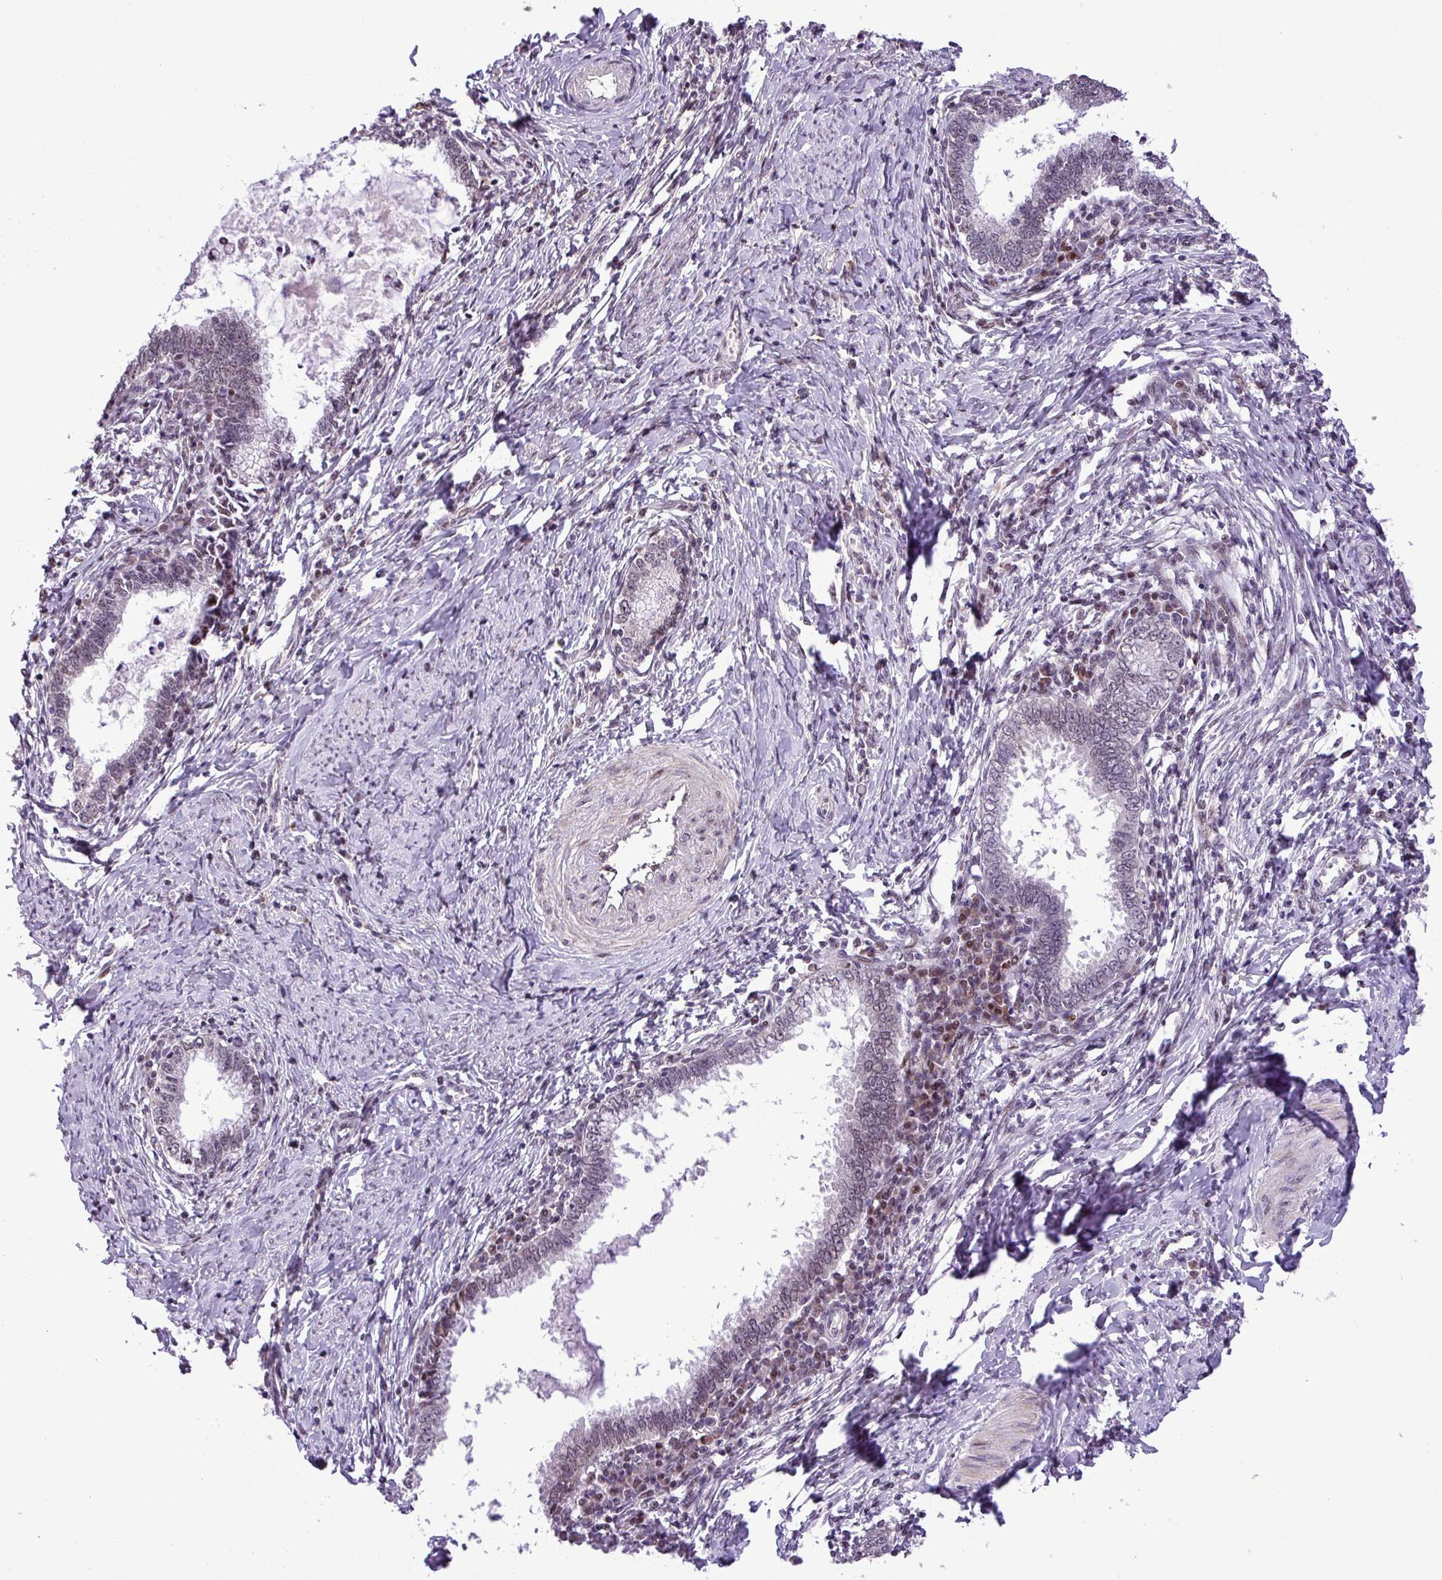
{"staining": {"intensity": "weak", "quantity": "<25%", "location": "nuclear"}, "tissue": "cervical cancer", "cell_type": "Tumor cells", "image_type": "cancer", "snomed": [{"axis": "morphology", "description": "Adenocarcinoma, NOS"}, {"axis": "topography", "description": "Cervix"}], "caption": "High power microscopy image of an immunohistochemistry histopathology image of cervical cancer (adenocarcinoma), revealing no significant staining in tumor cells. (Immunohistochemistry, brightfield microscopy, high magnification).", "gene": "ZNF354A", "patient": {"sex": "female", "age": 36}}